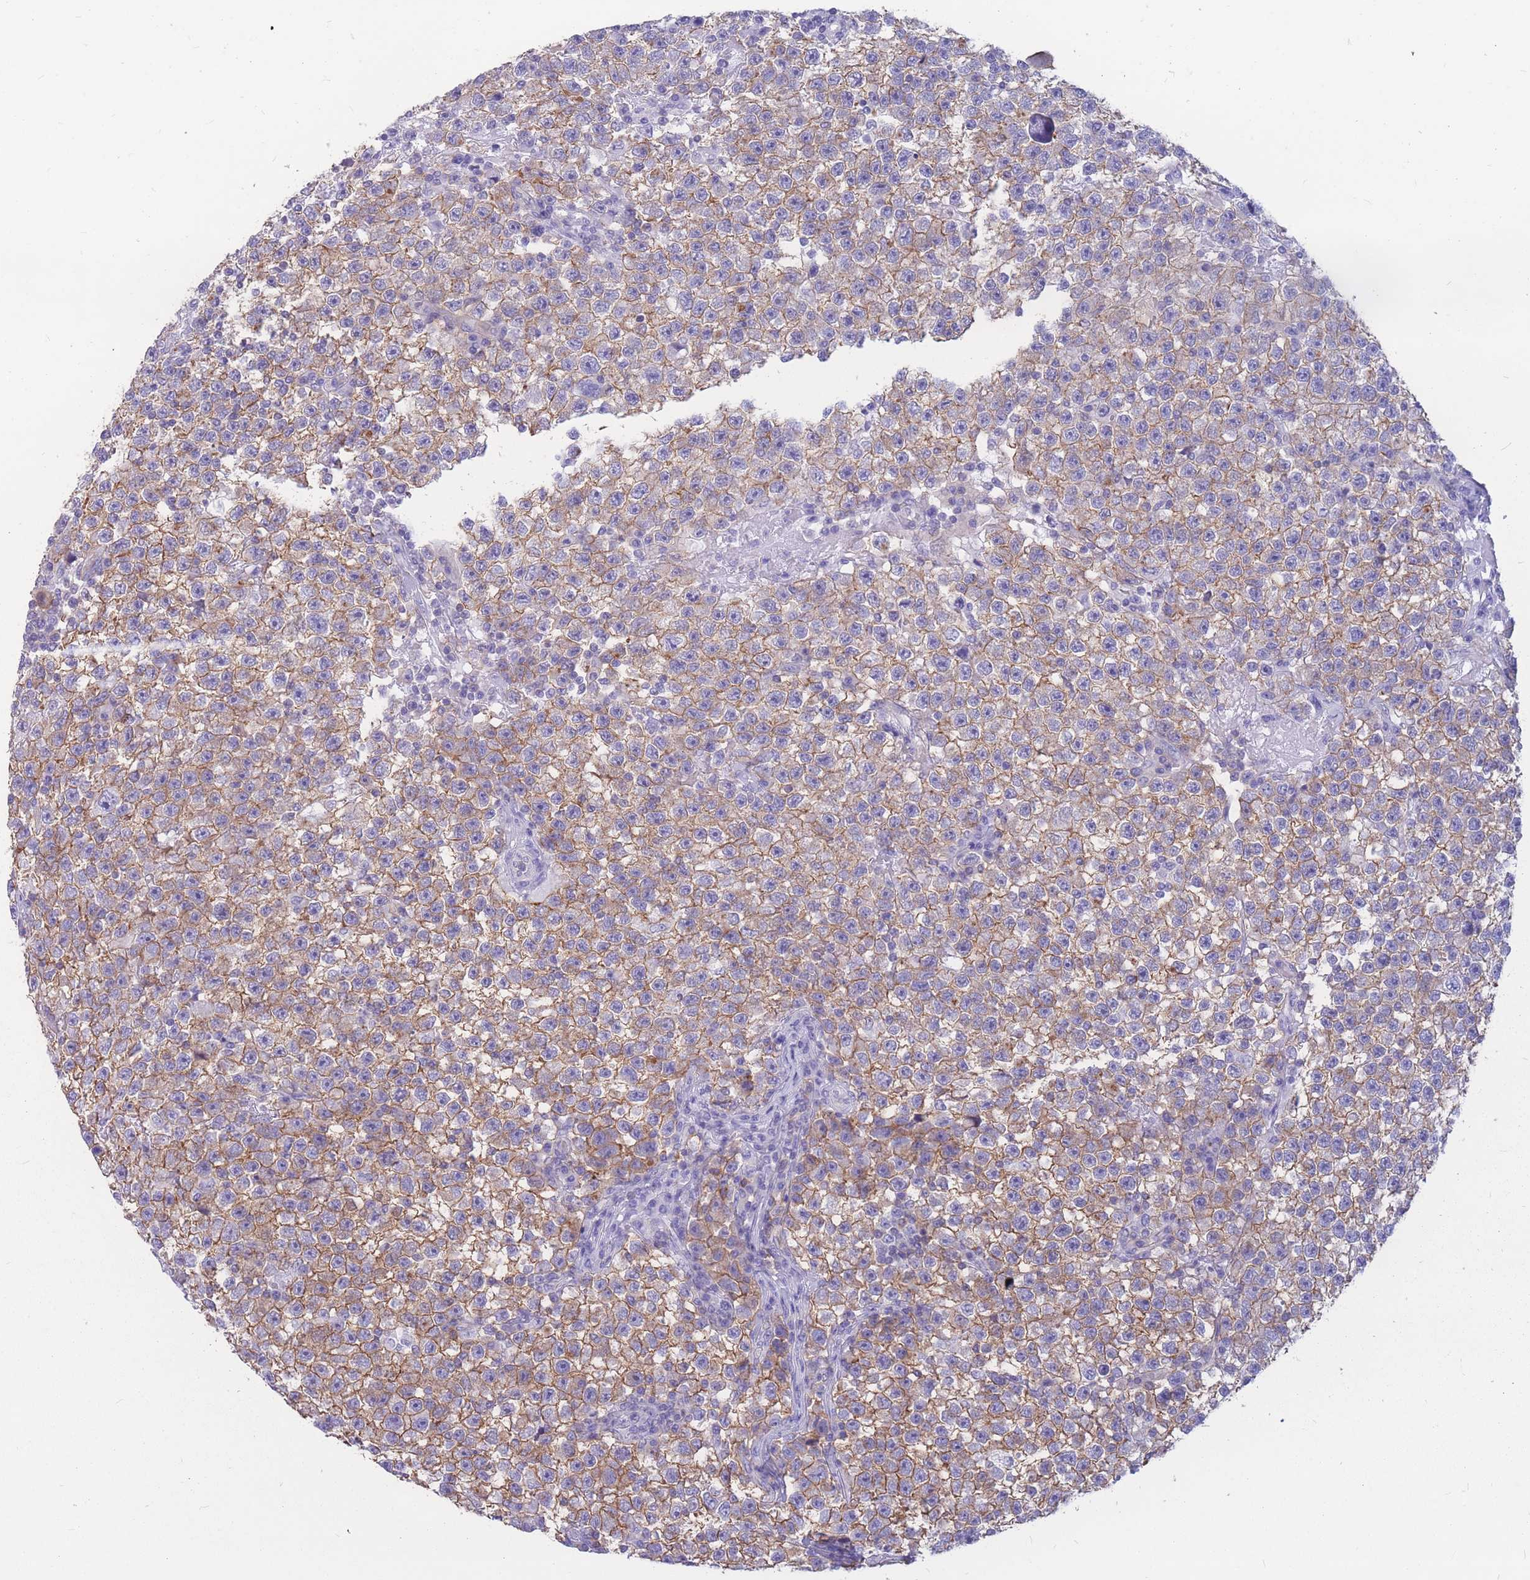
{"staining": {"intensity": "moderate", "quantity": ">75%", "location": "cytoplasmic/membranous"}, "tissue": "testis cancer", "cell_type": "Tumor cells", "image_type": "cancer", "snomed": [{"axis": "morphology", "description": "Seminoma, NOS"}, {"axis": "topography", "description": "Testis"}], "caption": "Immunohistochemical staining of testis cancer demonstrates medium levels of moderate cytoplasmic/membranous protein expression in approximately >75% of tumor cells.", "gene": "ADD2", "patient": {"sex": "male", "age": 22}}